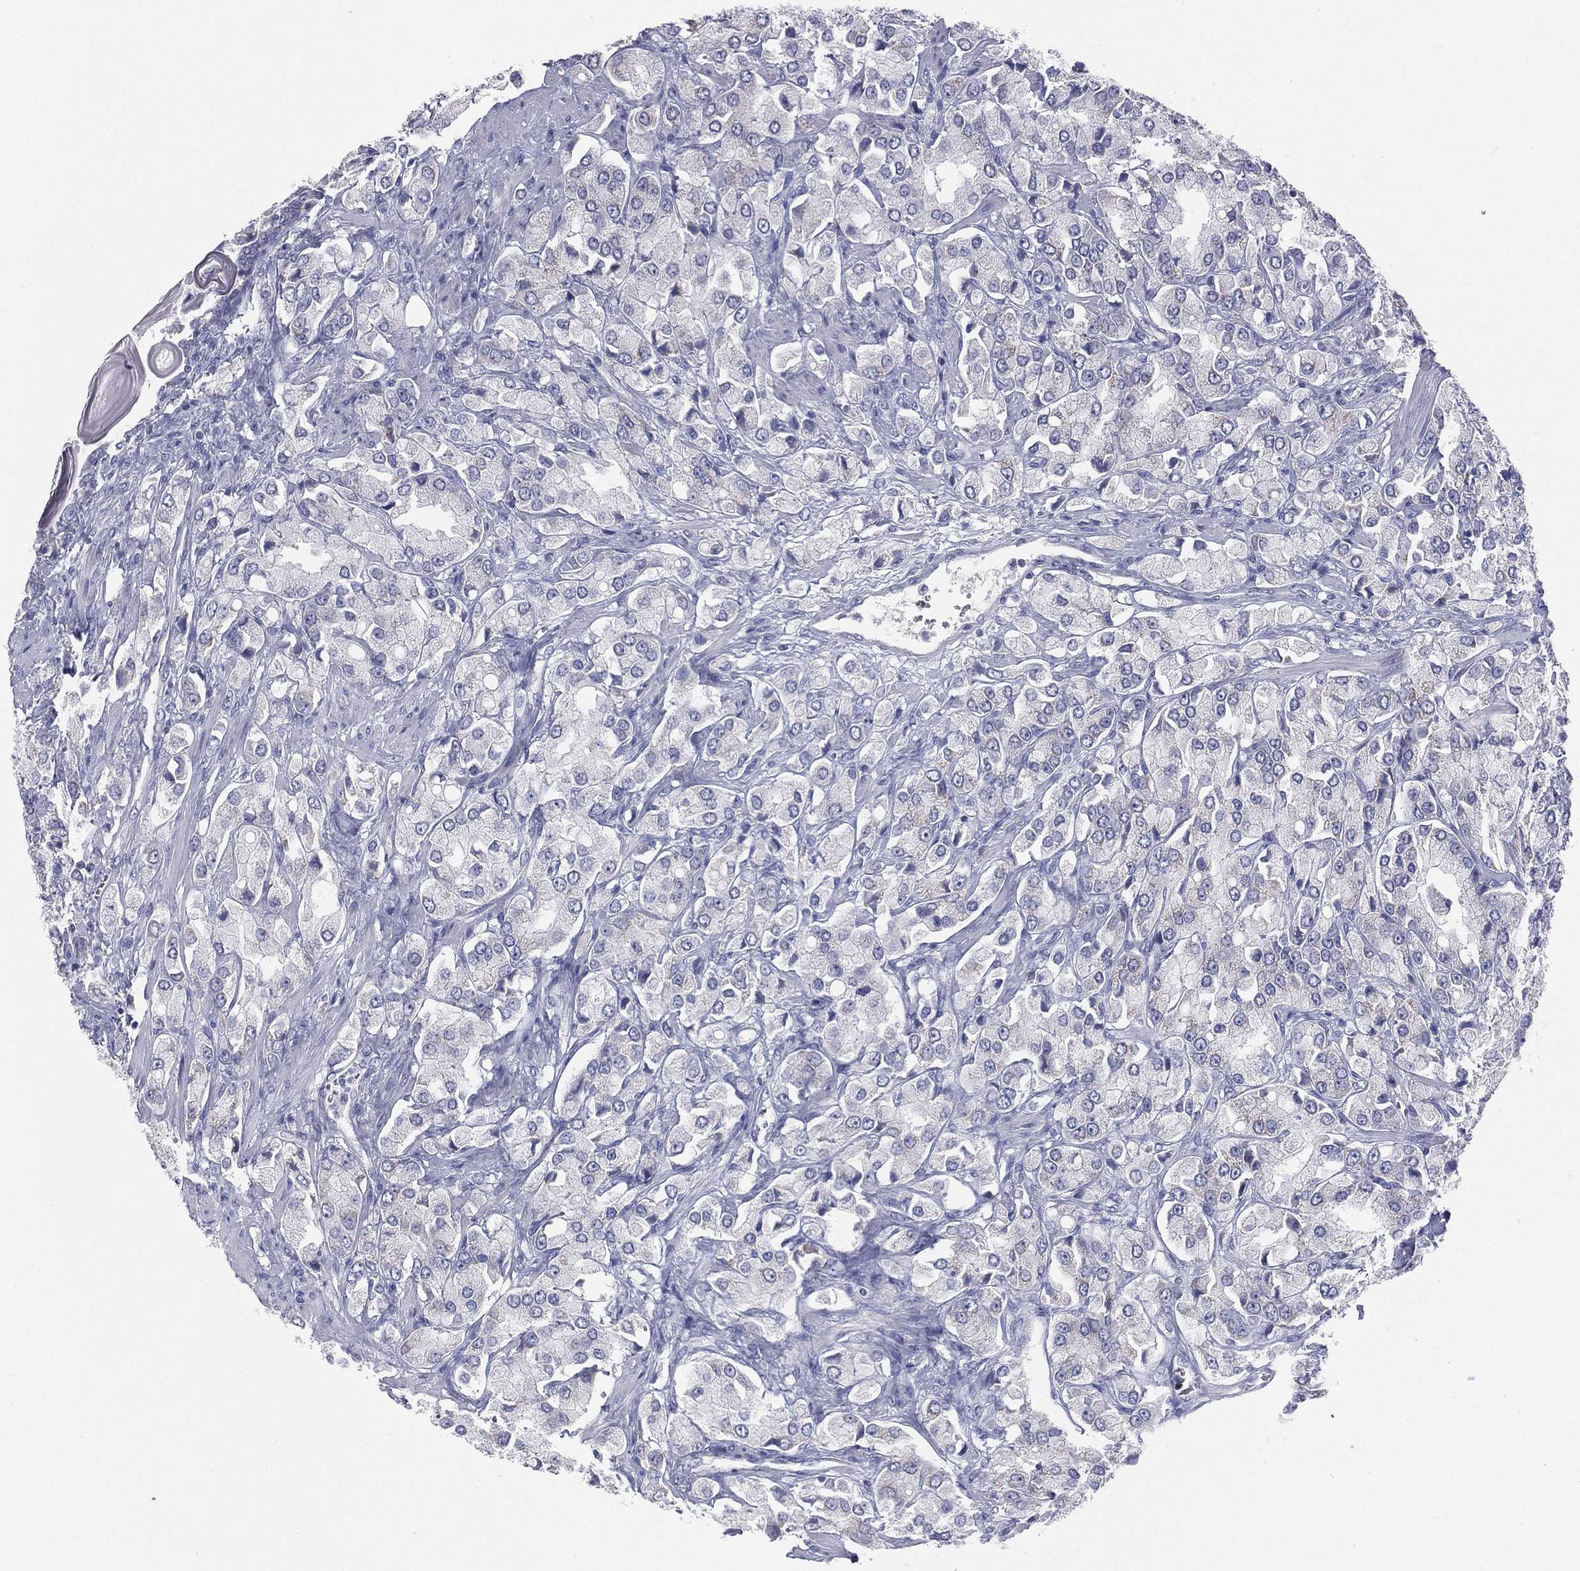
{"staining": {"intensity": "negative", "quantity": "none", "location": "none"}, "tissue": "prostate cancer", "cell_type": "Tumor cells", "image_type": "cancer", "snomed": [{"axis": "morphology", "description": "Adenocarcinoma, NOS"}, {"axis": "topography", "description": "Prostate and seminal vesicle, NOS"}, {"axis": "topography", "description": "Prostate"}], "caption": "DAB (3,3'-diaminobenzidine) immunohistochemical staining of adenocarcinoma (prostate) displays no significant positivity in tumor cells.", "gene": "STK31", "patient": {"sex": "male", "age": 64}}